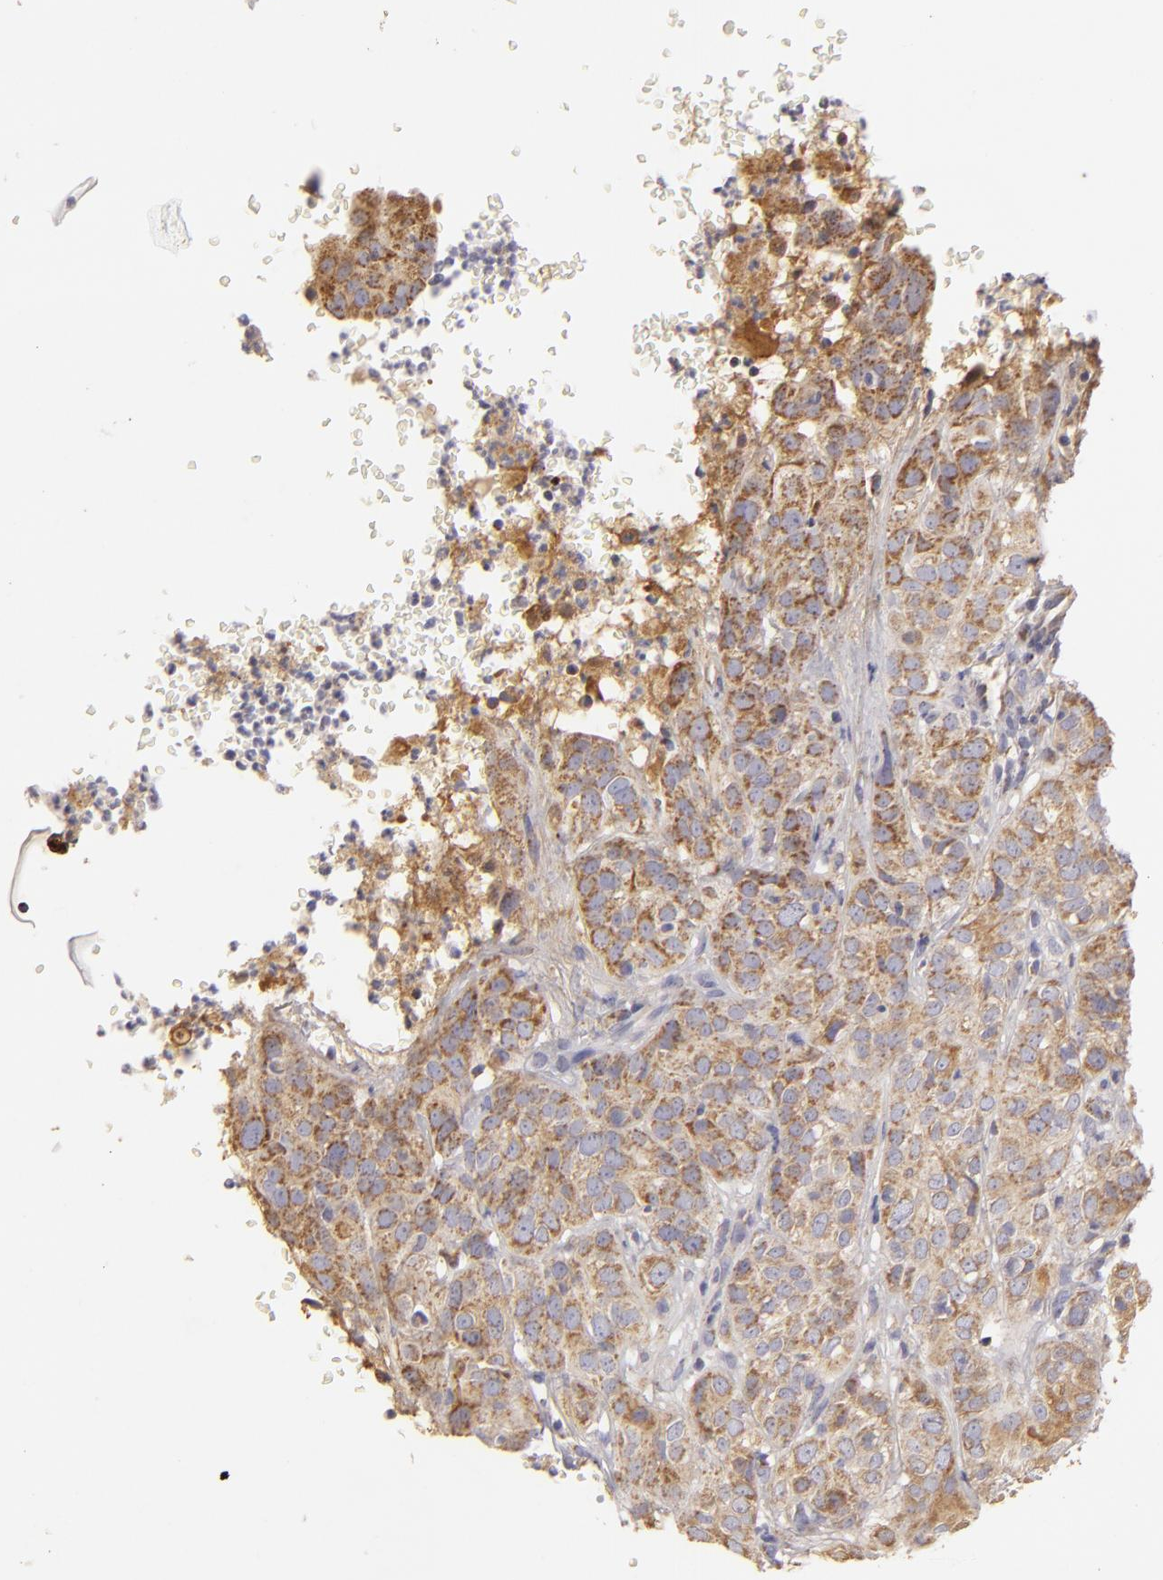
{"staining": {"intensity": "moderate", "quantity": ">75%", "location": "cytoplasmic/membranous"}, "tissue": "cervical cancer", "cell_type": "Tumor cells", "image_type": "cancer", "snomed": [{"axis": "morphology", "description": "Squamous cell carcinoma, NOS"}, {"axis": "topography", "description": "Cervix"}], "caption": "High-power microscopy captured an IHC image of cervical cancer (squamous cell carcinoma), revealing moderate cytoplasmic/membranous staining in approximately >75% of tumor cells. (DAB (3,3'-diaminobenzidine) = brown stain, brightfield microscopy at high magnification).", "gene": "CFB", "patient": {"sex": "female", "age": 38}}